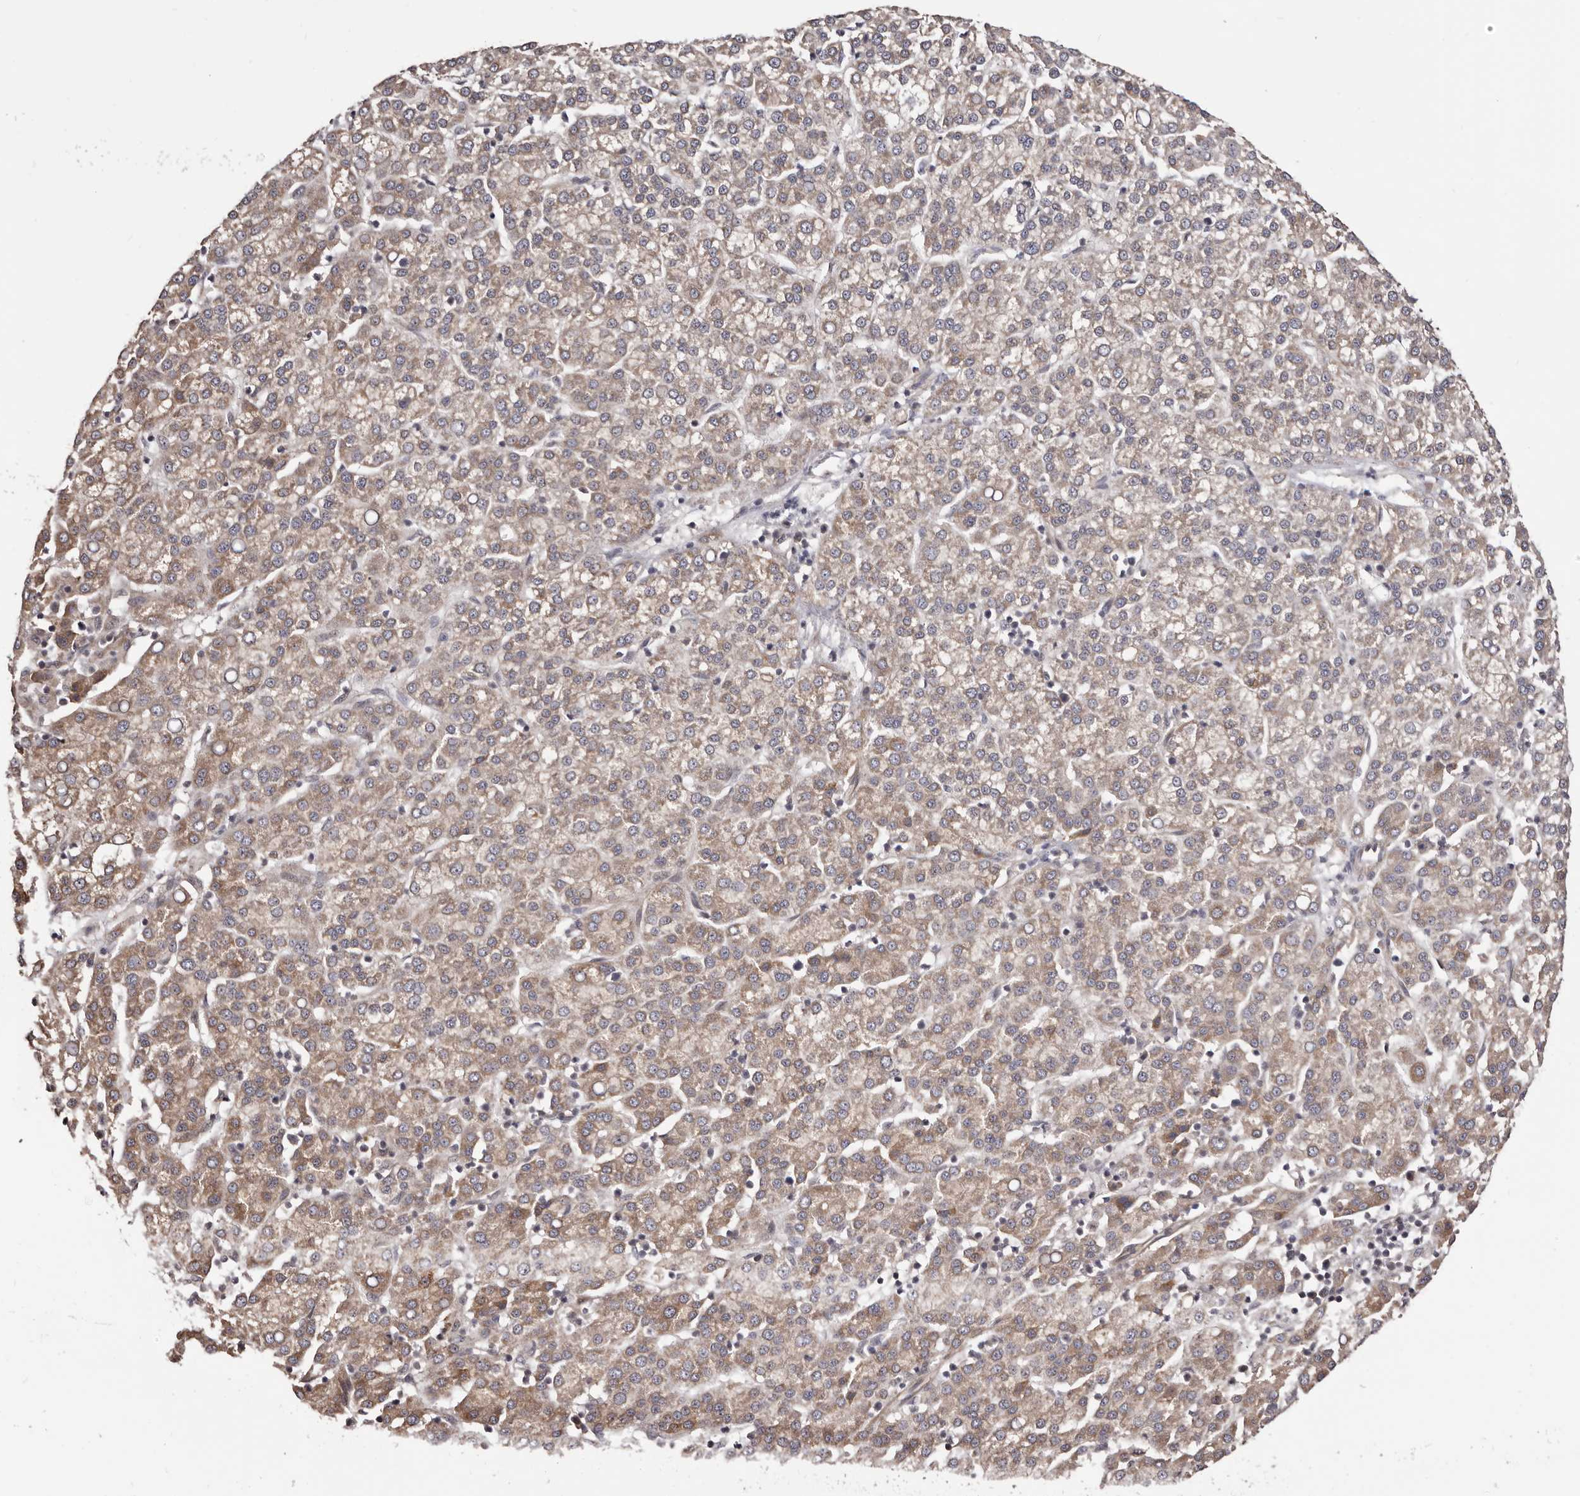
{"staining": {"intensity": "weak", "quantity": ">75%", "location": "cytoplasmic/membranous"}, "tissue": "liver cancer", "cell_type": "Tumor cells", "image_type": "cancer", "snomed": [{"axis": "morphology", "description": "Carcinoma, Hepatocellular, NOS"}, {"axis": "topography", "description": "Liver"}], "caption": "An image showing weak cytoplasmic/membranous positivity in about >75% of tumor cells in liver cancer (hepatocellular carcinoma), as visualized by brown immunohistochemical staining.", "gene": "NOL12", "patient": {"sex": "female", "age": 58}}